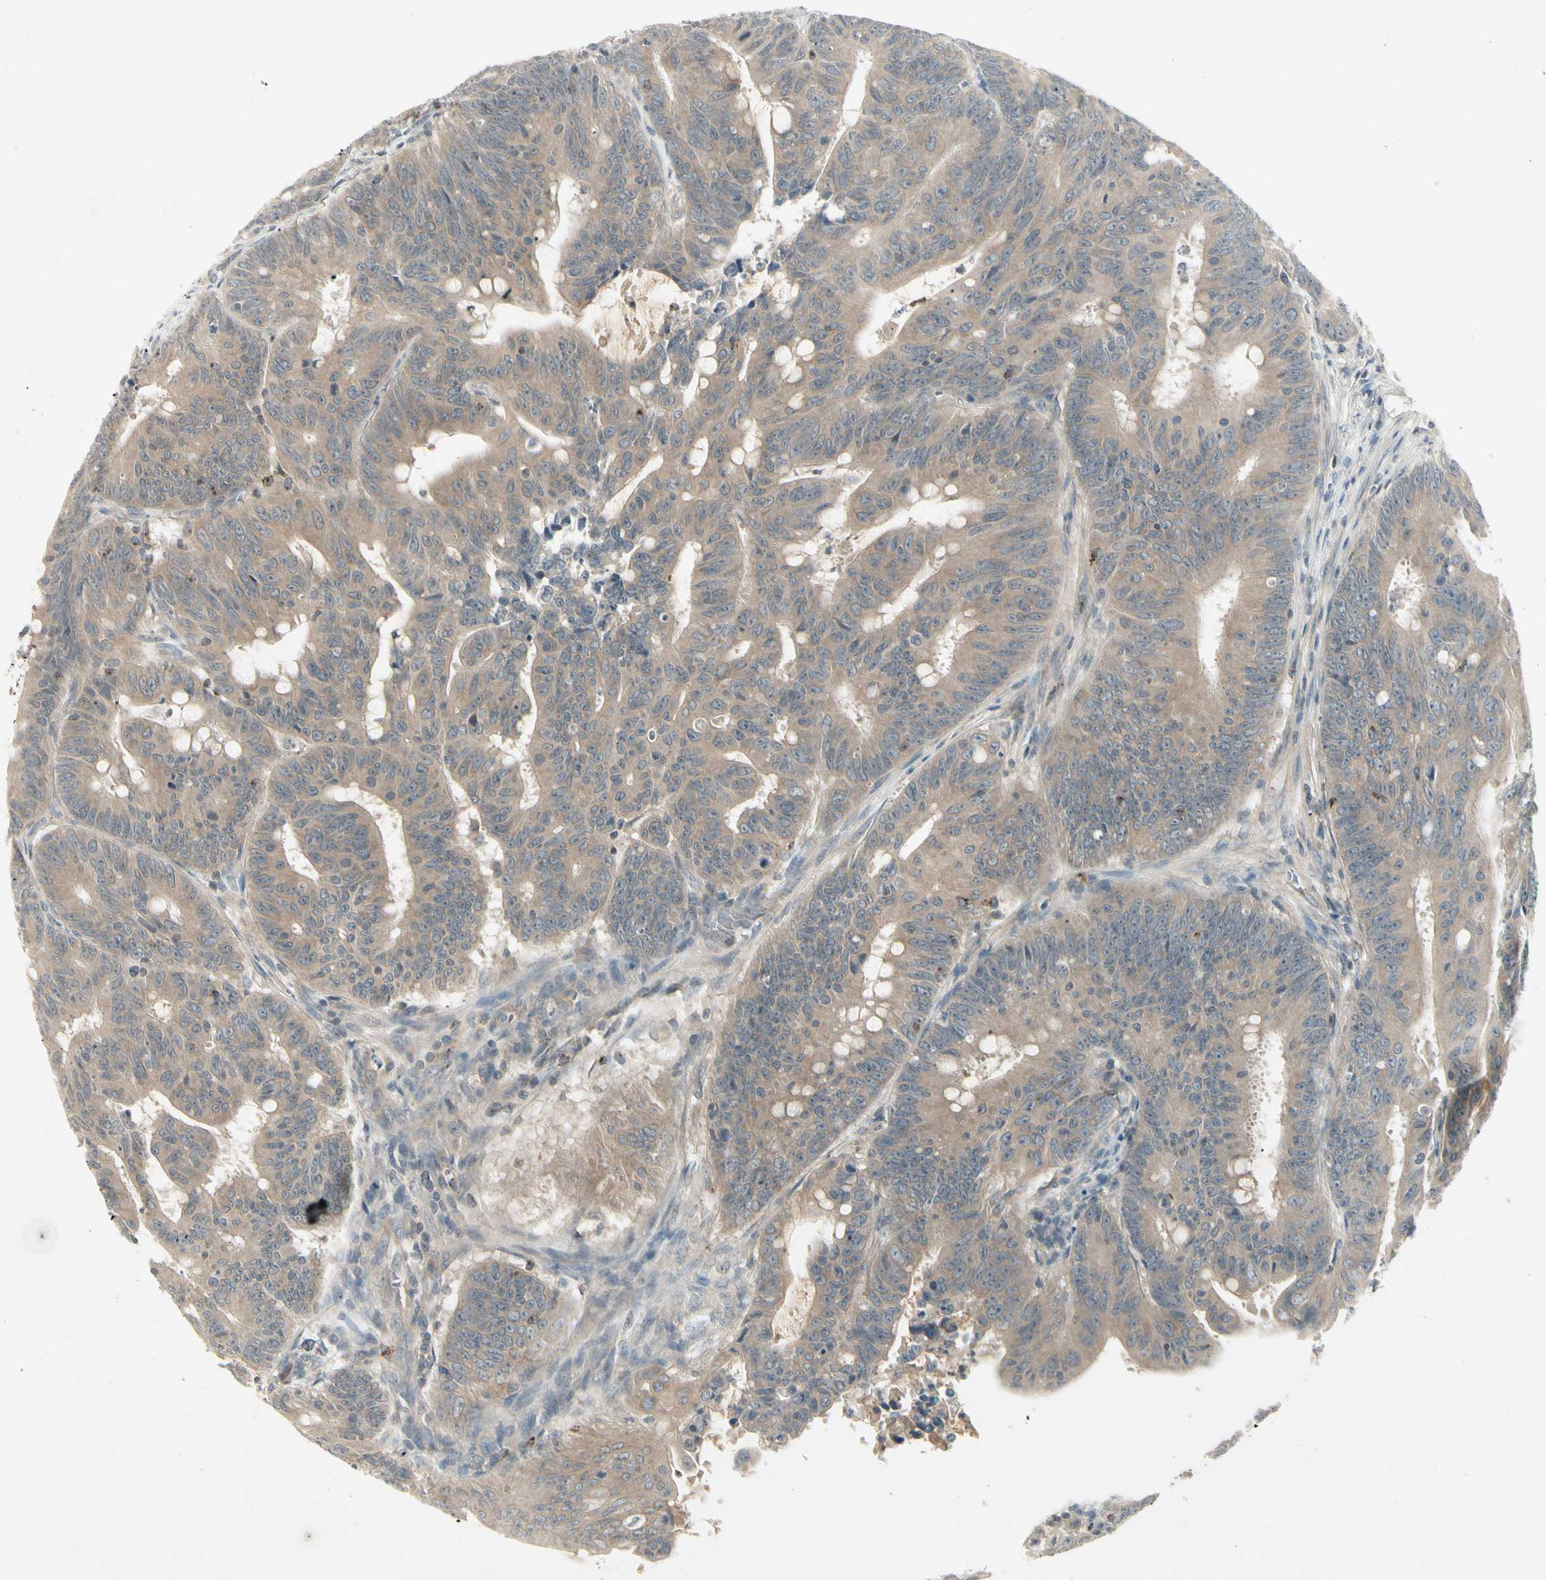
{"staining": {"intensity": "weak", "quantity": ">75%", "location": "cytoplasmic/membranous"}, "tissue": "colorectal cancer", "cell_type": "Tumor cells", "image_type": "cancer", "snomed": [{"axis": "morphology", "description": "Adenocarcinoma, NOS"}, {"axis": "topography", "description": "Colon"}], "caption": "The histopathology image exhibits a brown stain indicating the presence of a protein in the cytoplasmic/membranous of tumor cells in colorectal cancer (adenocarcinoma).", "gene": "CCL4", "patient": {"sex": "male", "age": 45}}